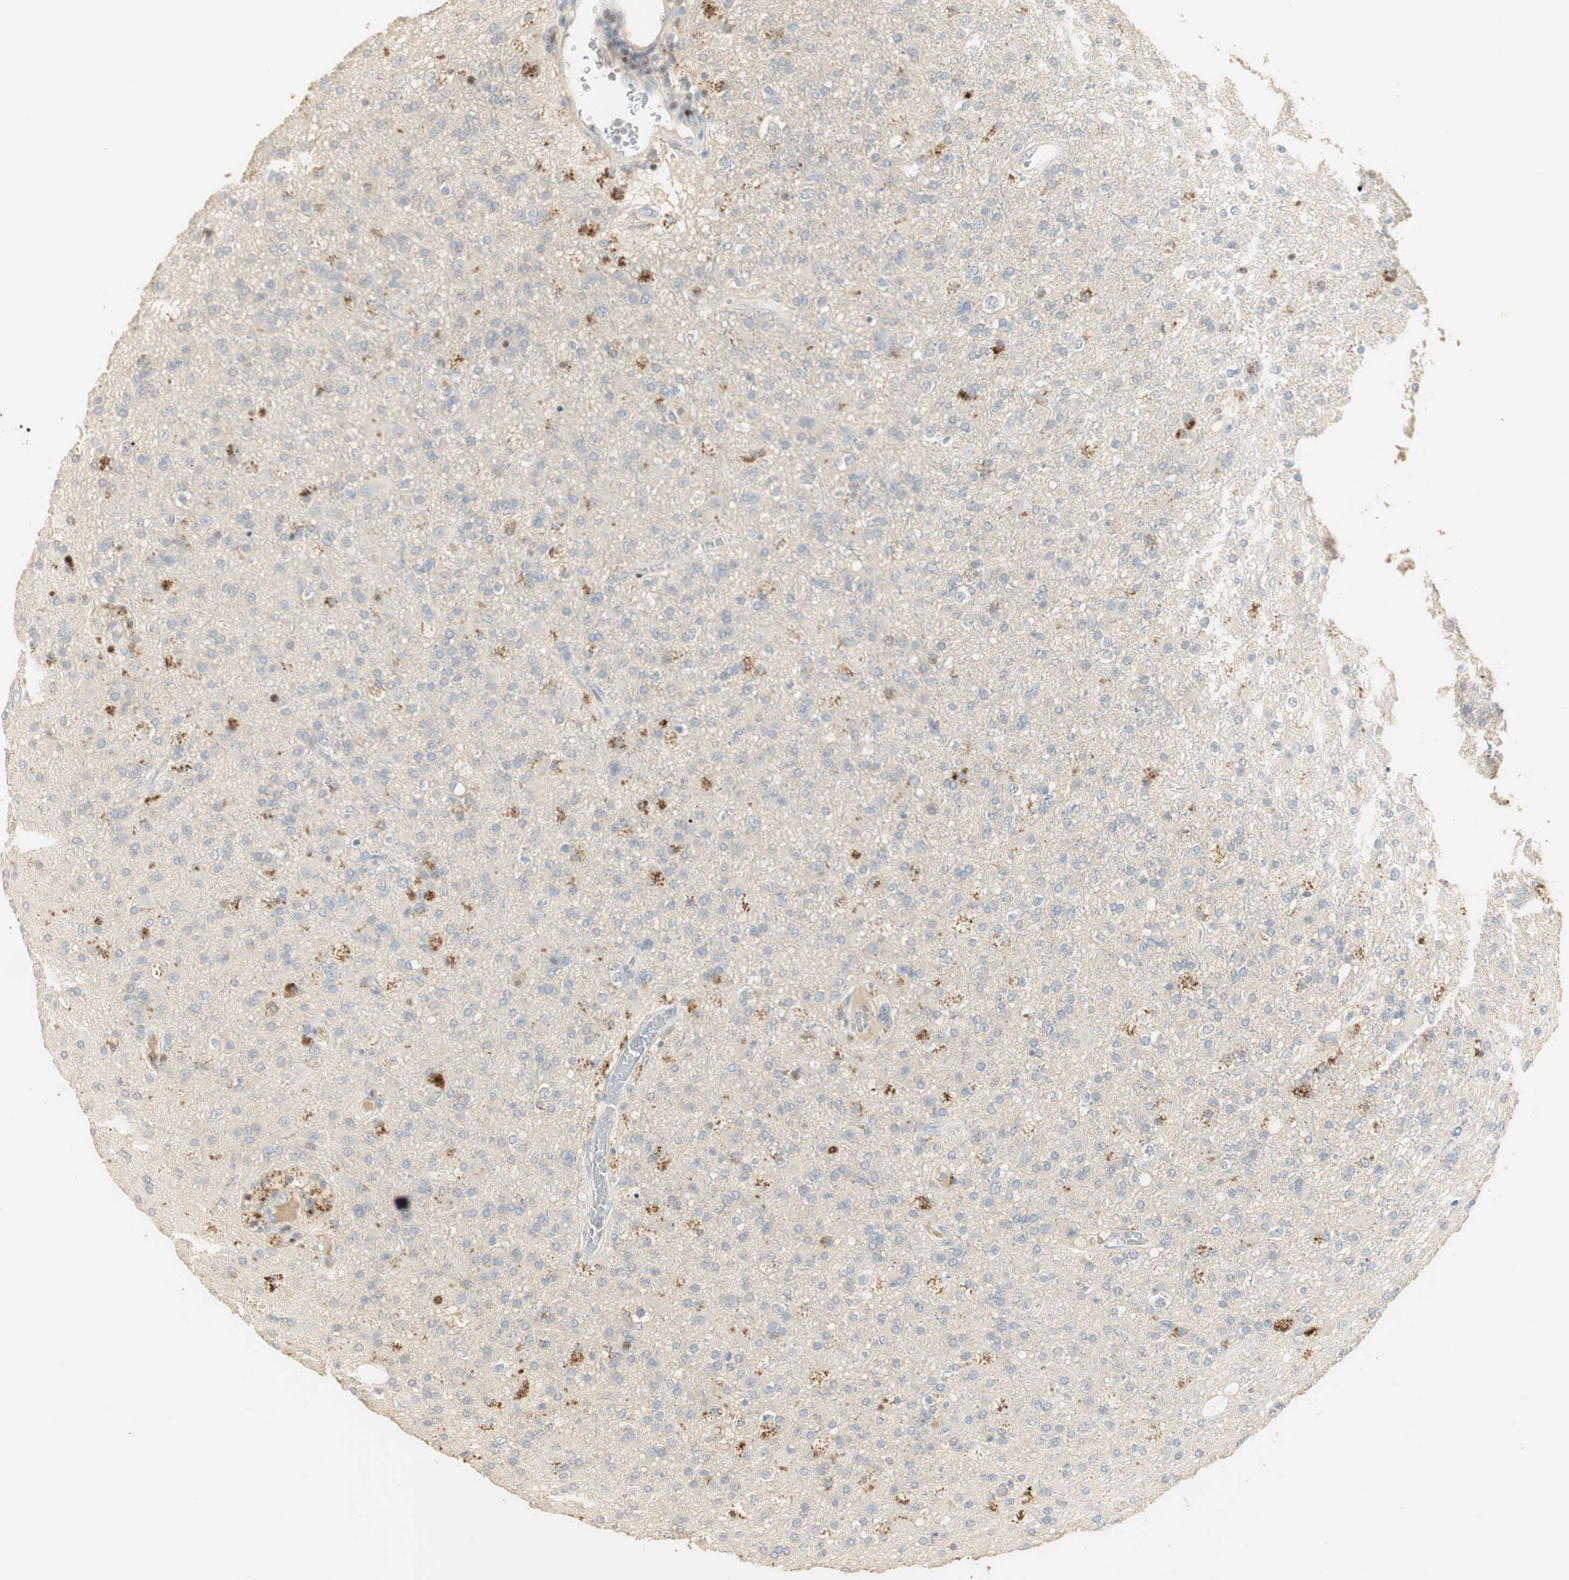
{"staining": {"intensity": "negative", "quantity": "none", "location": "none"}, "tissue": "glioma", "cell_type": "Tumor cells", "image_type": "cancer", "snomed": [{"axis": "morphology", "description": "Glioma, malignant, High grade"}, {"axis": "topography", "description": "Brain"}], "caption": "This is an immunohistochemistry (IHC) micrograph of glioma. There is no staining in tumor cells.", "gene": "RUNX2", "patient": {"sex": "male", "age": 33}}